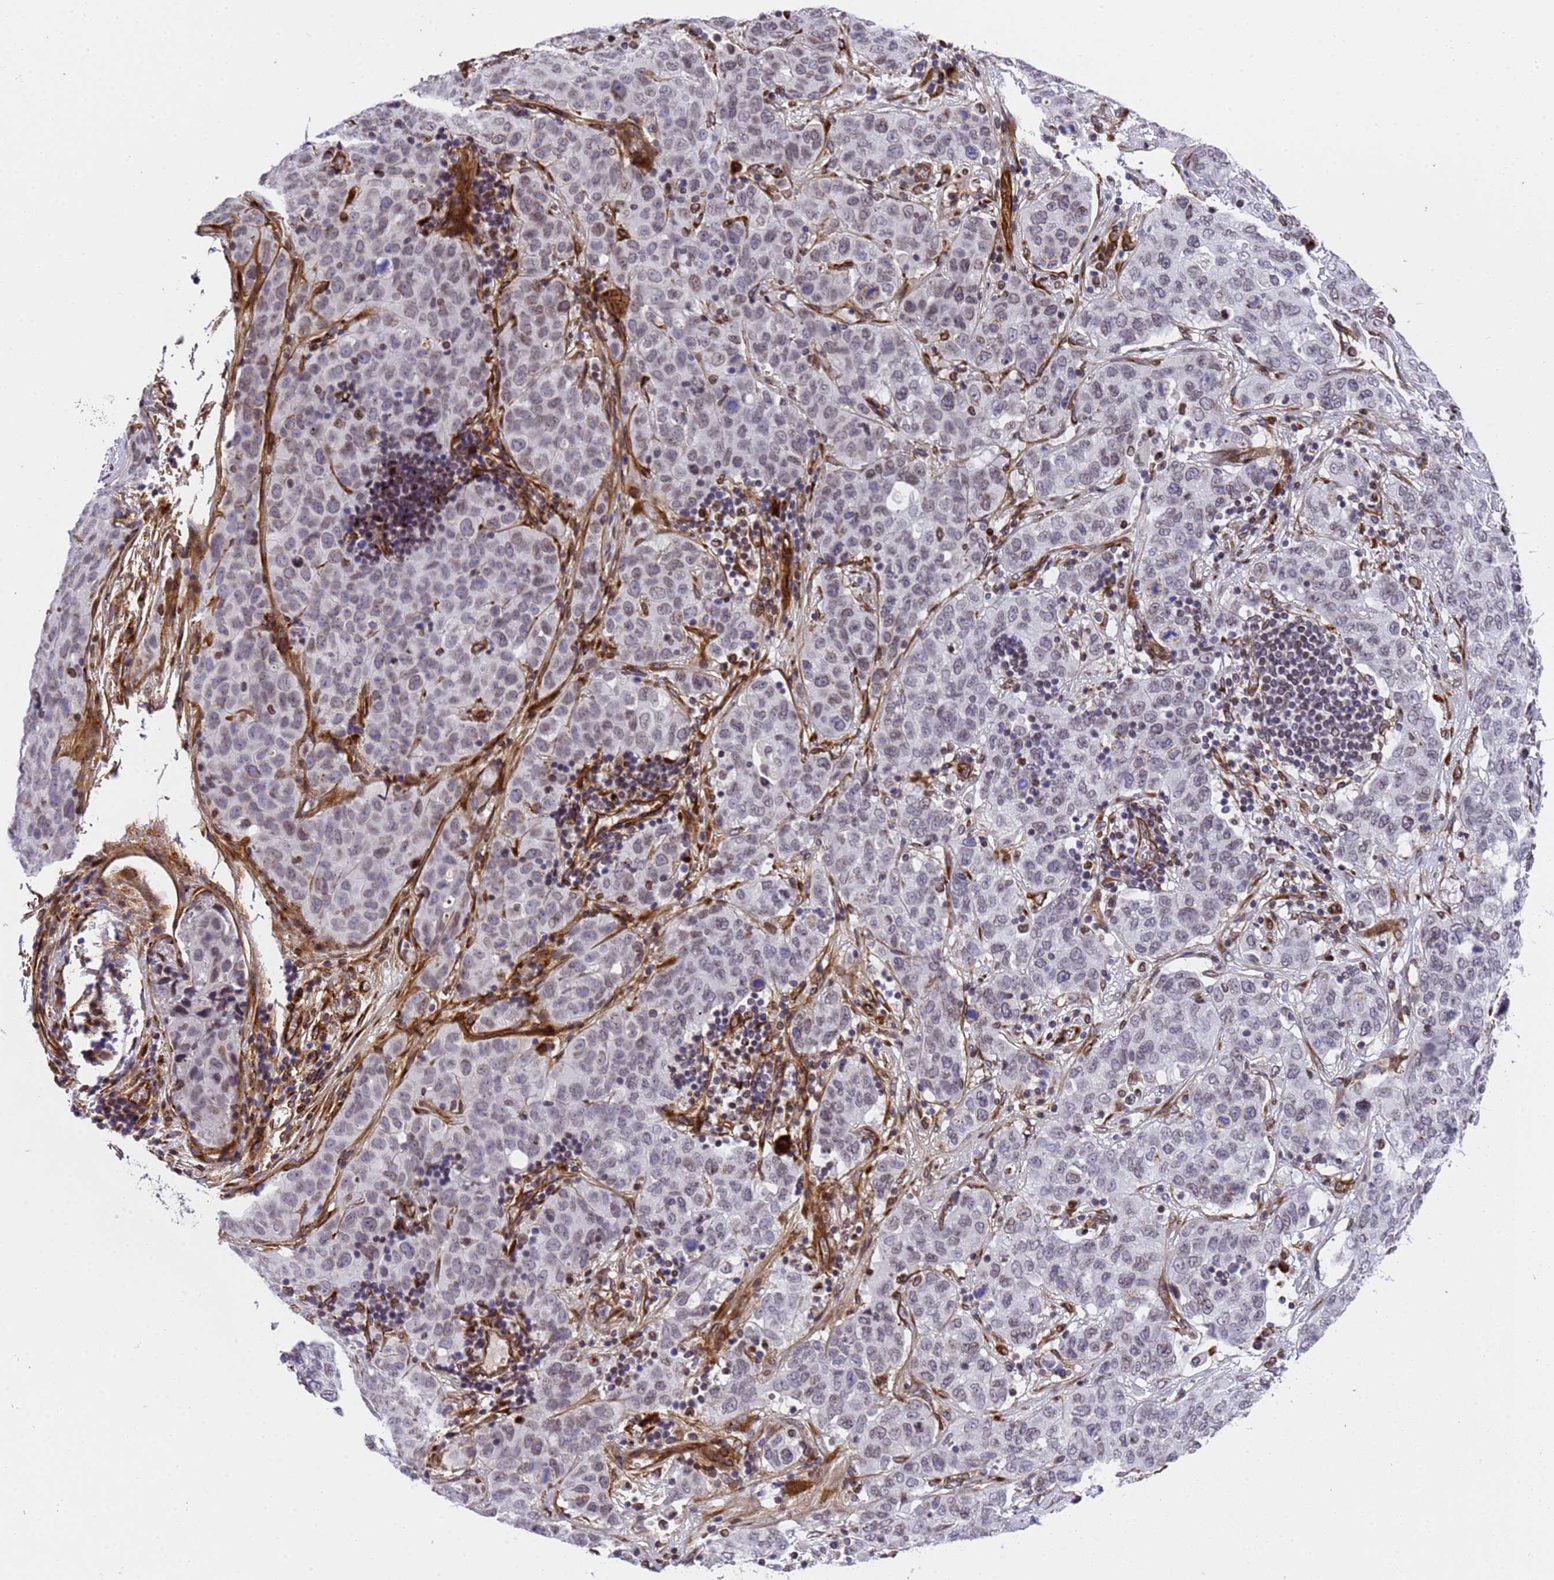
{"staining": {"intensity": "negative", "quantity": "none", "location": "none"}, "tissue": "stomach cancer", "cell_type": "Tumor cells", "image_type": "cancer", "snomed": [{"axis": "morphology", "description": "Normal tissue, NOS"}, {"axis": "morphology", "description": "Adenocarcinoma, NOS"}, {"axis": "topography", "description": "Lymph node"}, {"axis": "topography", "description": "Stomach"}], "caption": "Stomach cancer (adenocarcinoma) was stained to show a protein in brown. There is no significant expression in tumor cells.", "gene": "IGFBP7", "patient": {"sex": "male", "age": 48}}